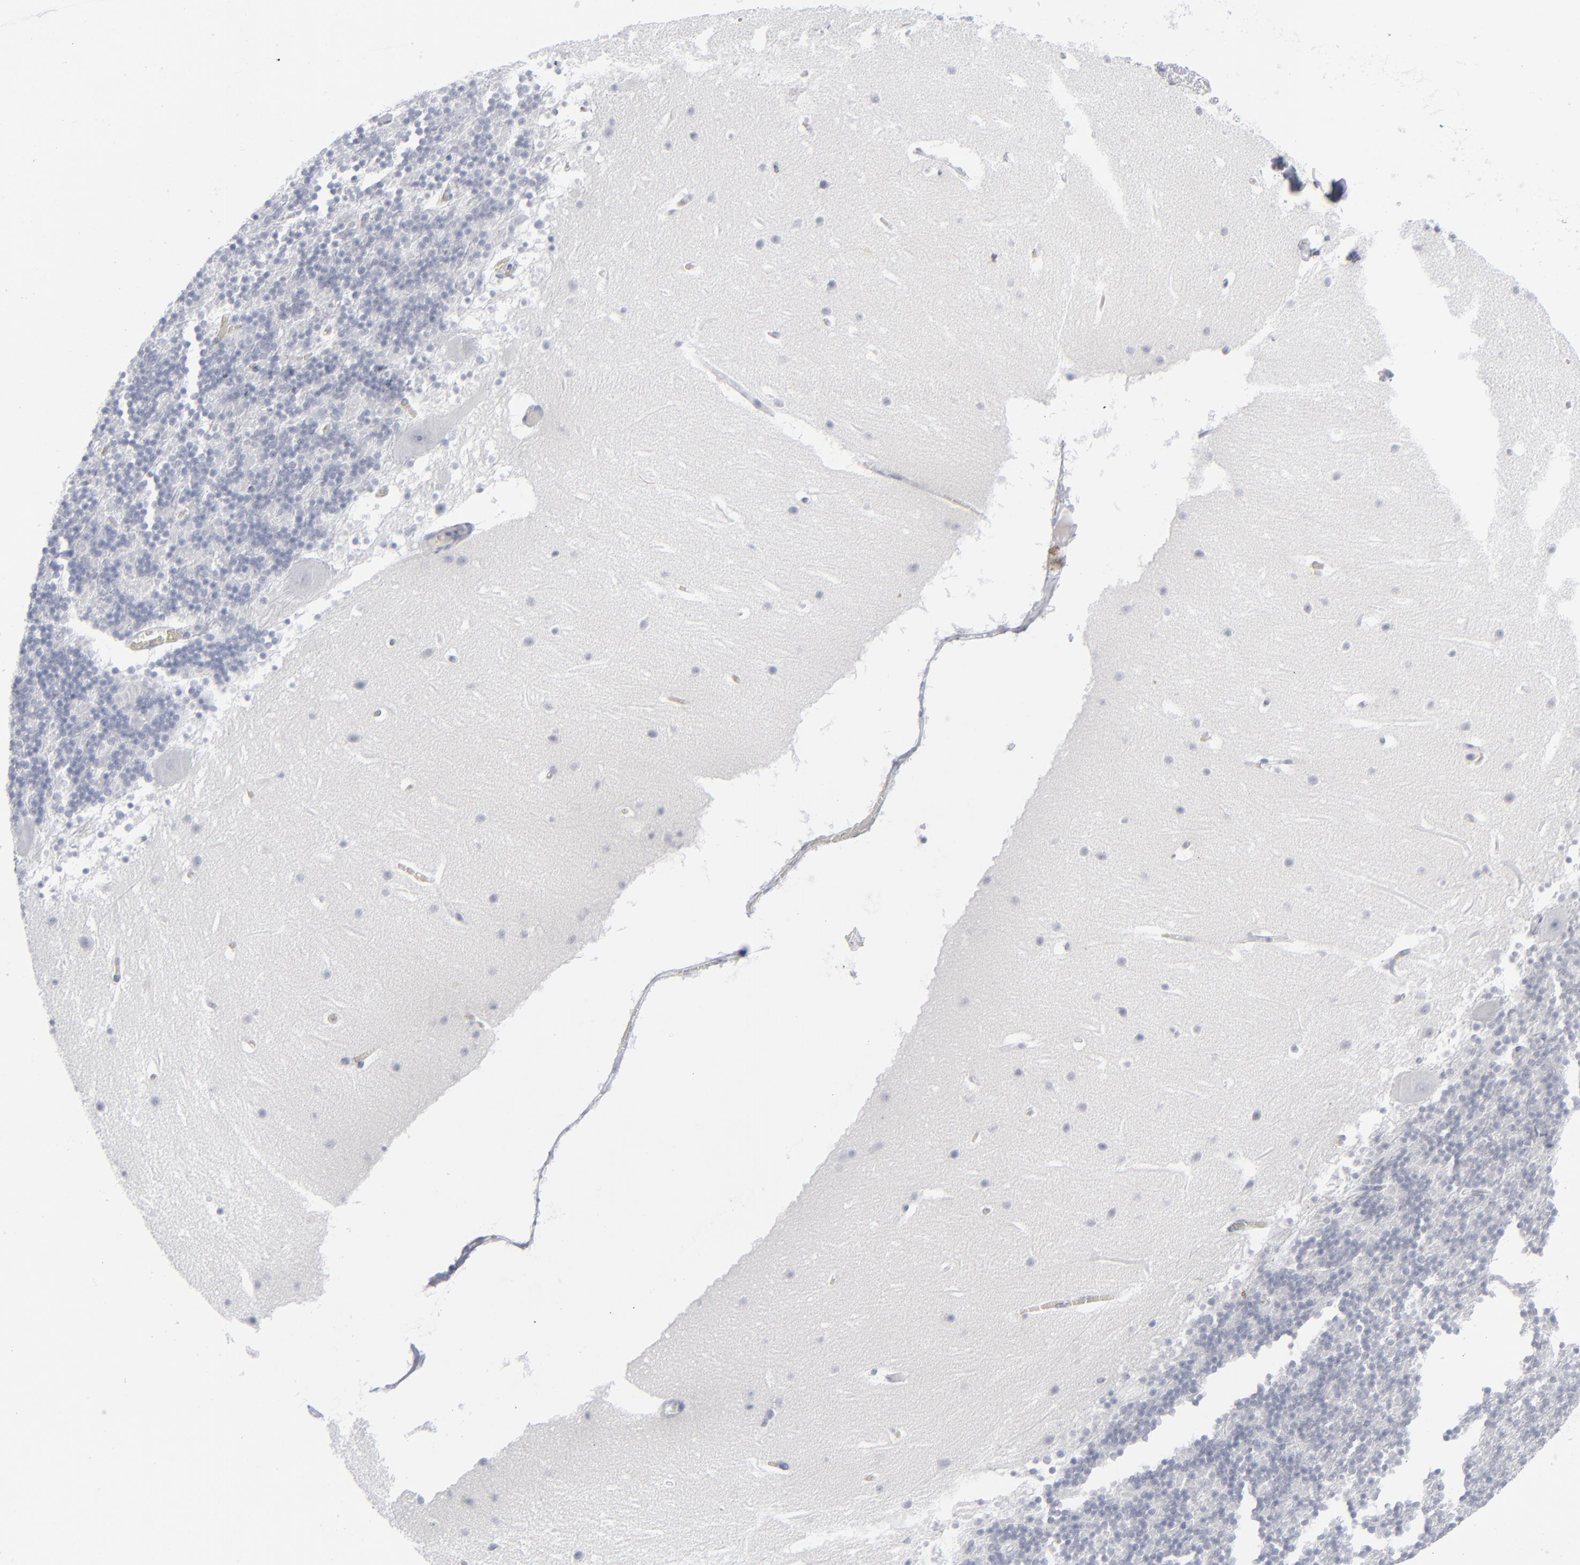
{"staining": {"intensity": "negative", "quantity": "none", "location": "none"}, "tissue": "cerebellum", "cell_type": "Cells in granular layer", "image_type": "normal", "snomed": [{"axis": "morphology", "description": "Normal tissue, NOS"}, {"axis": "topography", "description": "Cerebellum"}], "caption": "The micrograph reveals no significant positivity in cells in granular layer of cerebellum. Nuclei are stained in blue.", "gene": "MSLN", "patient": {"sex": "male", "age": 45}}